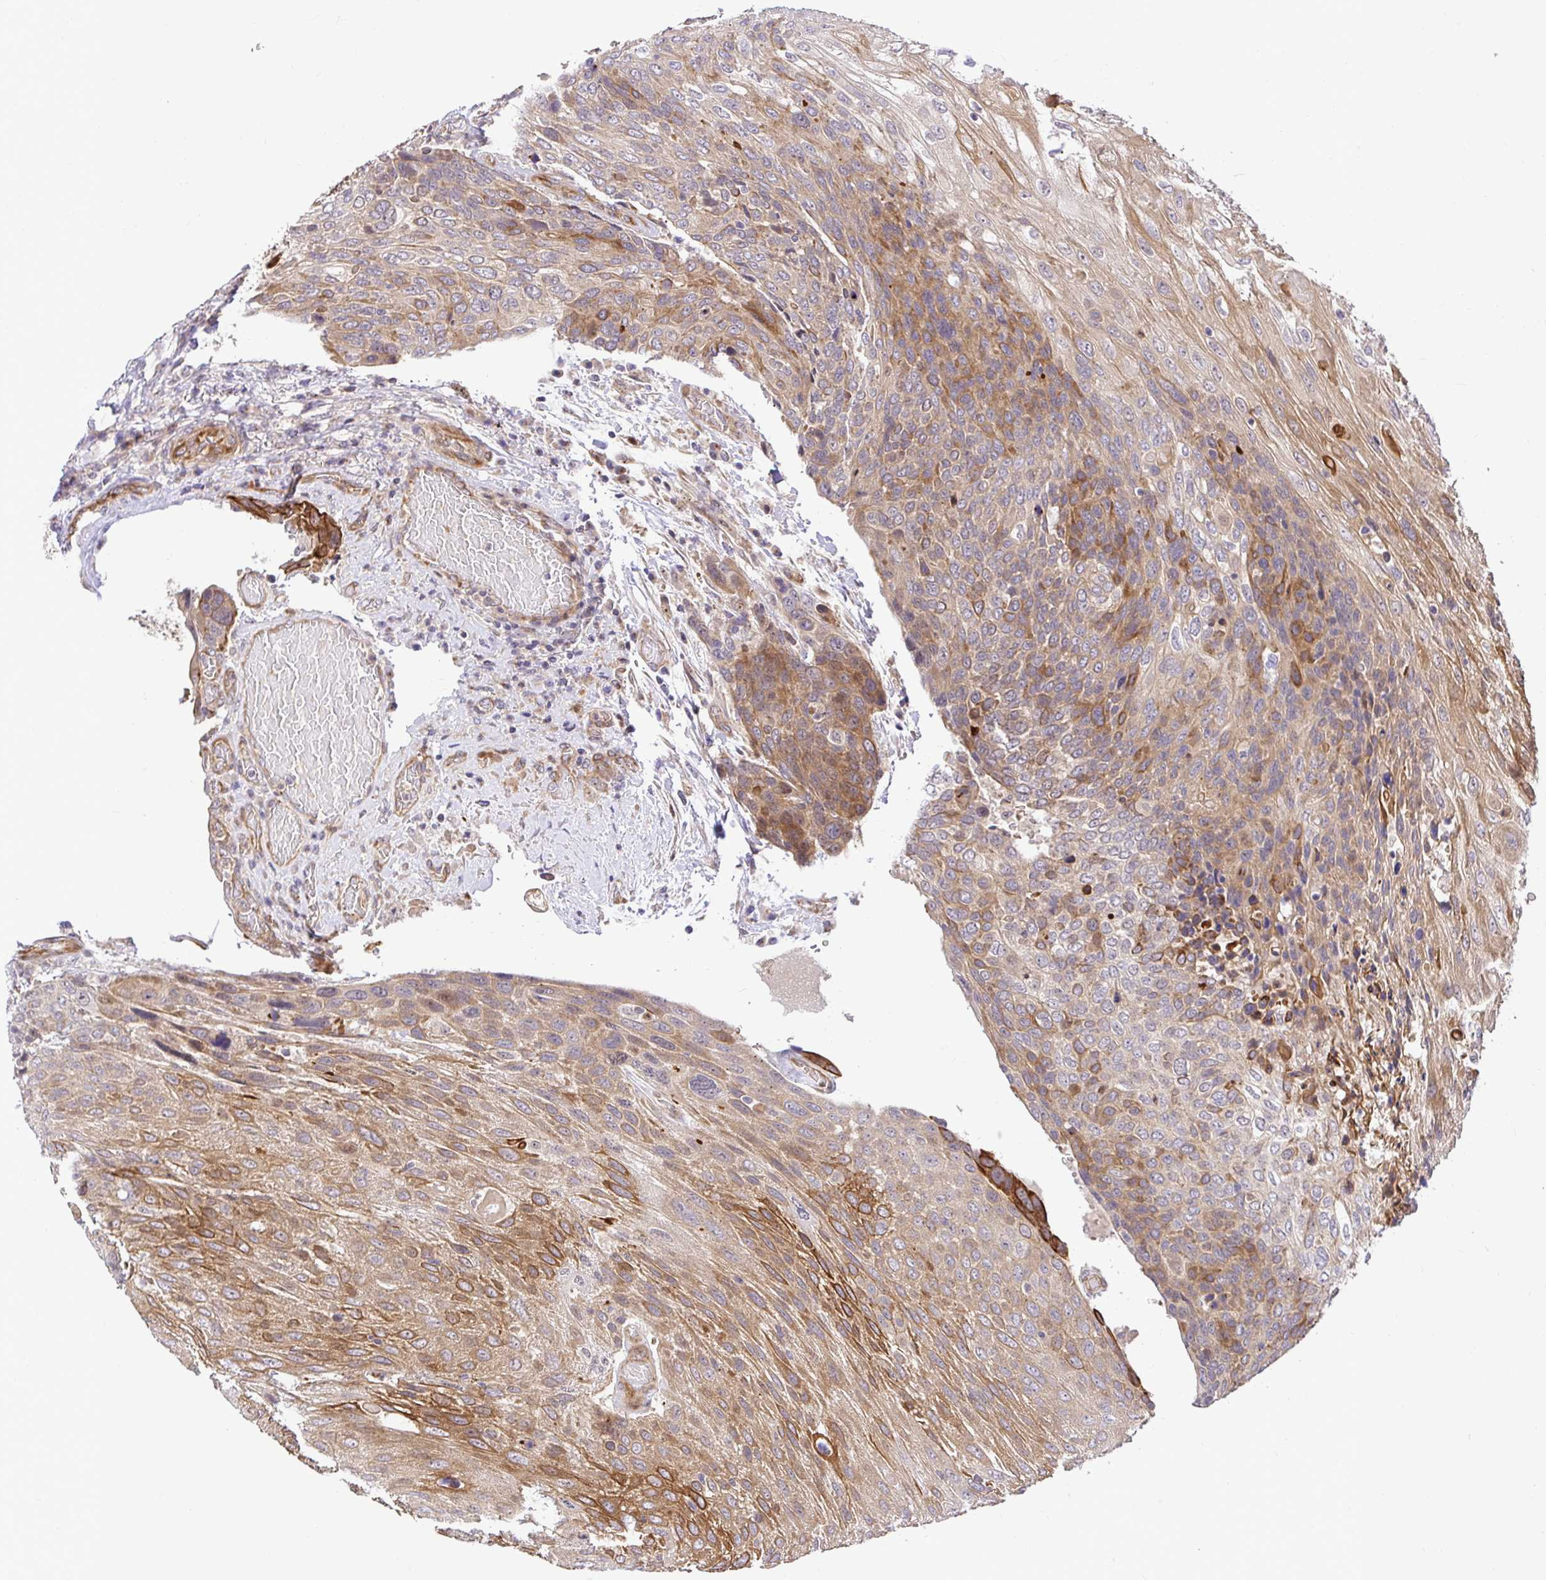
{"staining": {"intensity": "moderate", "quantity": ">75%", "location": "cytoplasmic/membranous"}, "tissue": "urothelial cancer", "cell_type": "Tumor cells", "image_type": "cancer", "snomed": [{"axis": "morphology", "description": "Urothelial carcinoma, High grade"}, {"axis": "topography", "description": "Urinary bladder"}], "caption": "A micrograph showing moderate cytoplasmic/membranous positivity in about >75% of tumor cells in high-grade urothelial carcinoma, as visualized by brown immunohistochemical staining.", "gene": "TRIM55", "patient": {"sex": "female", "age": 70}}